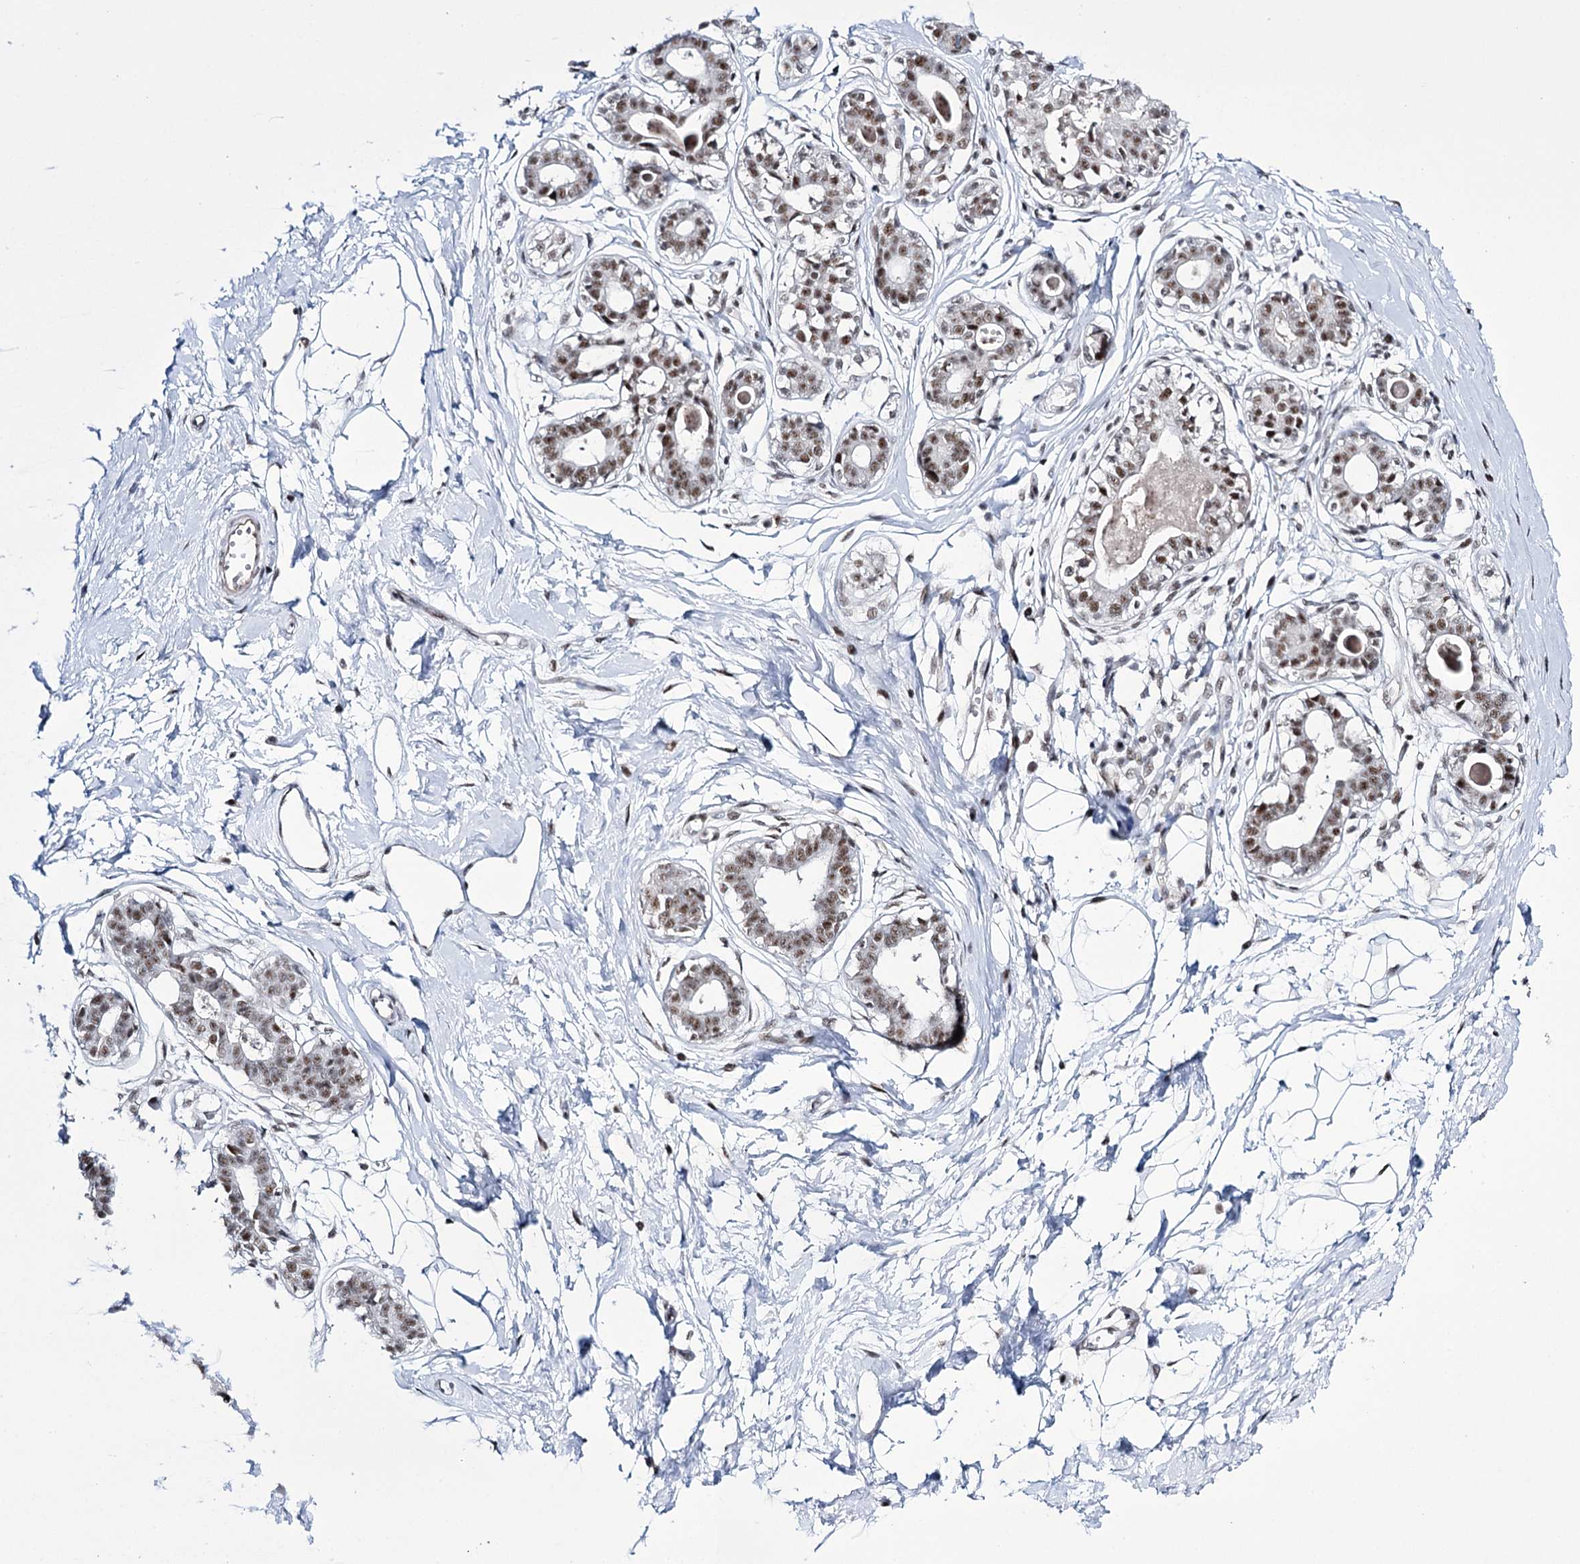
{"staining": {"intensity": "negative", "quantity": "none", "location": "none"}, "tissue": "breast", "cell_type": "Adipocytes", "image_type": "normal", "snomed": [{"axis": "morphology", "description": "Normal tissue, NOS"}, {"axis": "topography", "description": "Breast"}], "caption": "DAB (3,3'-diaminobenzidine) immunohistochemical staining of unremarkable breast displays no significant staining in adipocytes. Brightfield microscopy of IHC stained with DAB (3,3'-diaminobenzidine) (brown) and hematoxylin (blue), captured at high magnification.", "gene": "PRPF40A", "patient": {"sex": "female", "age": 45}}